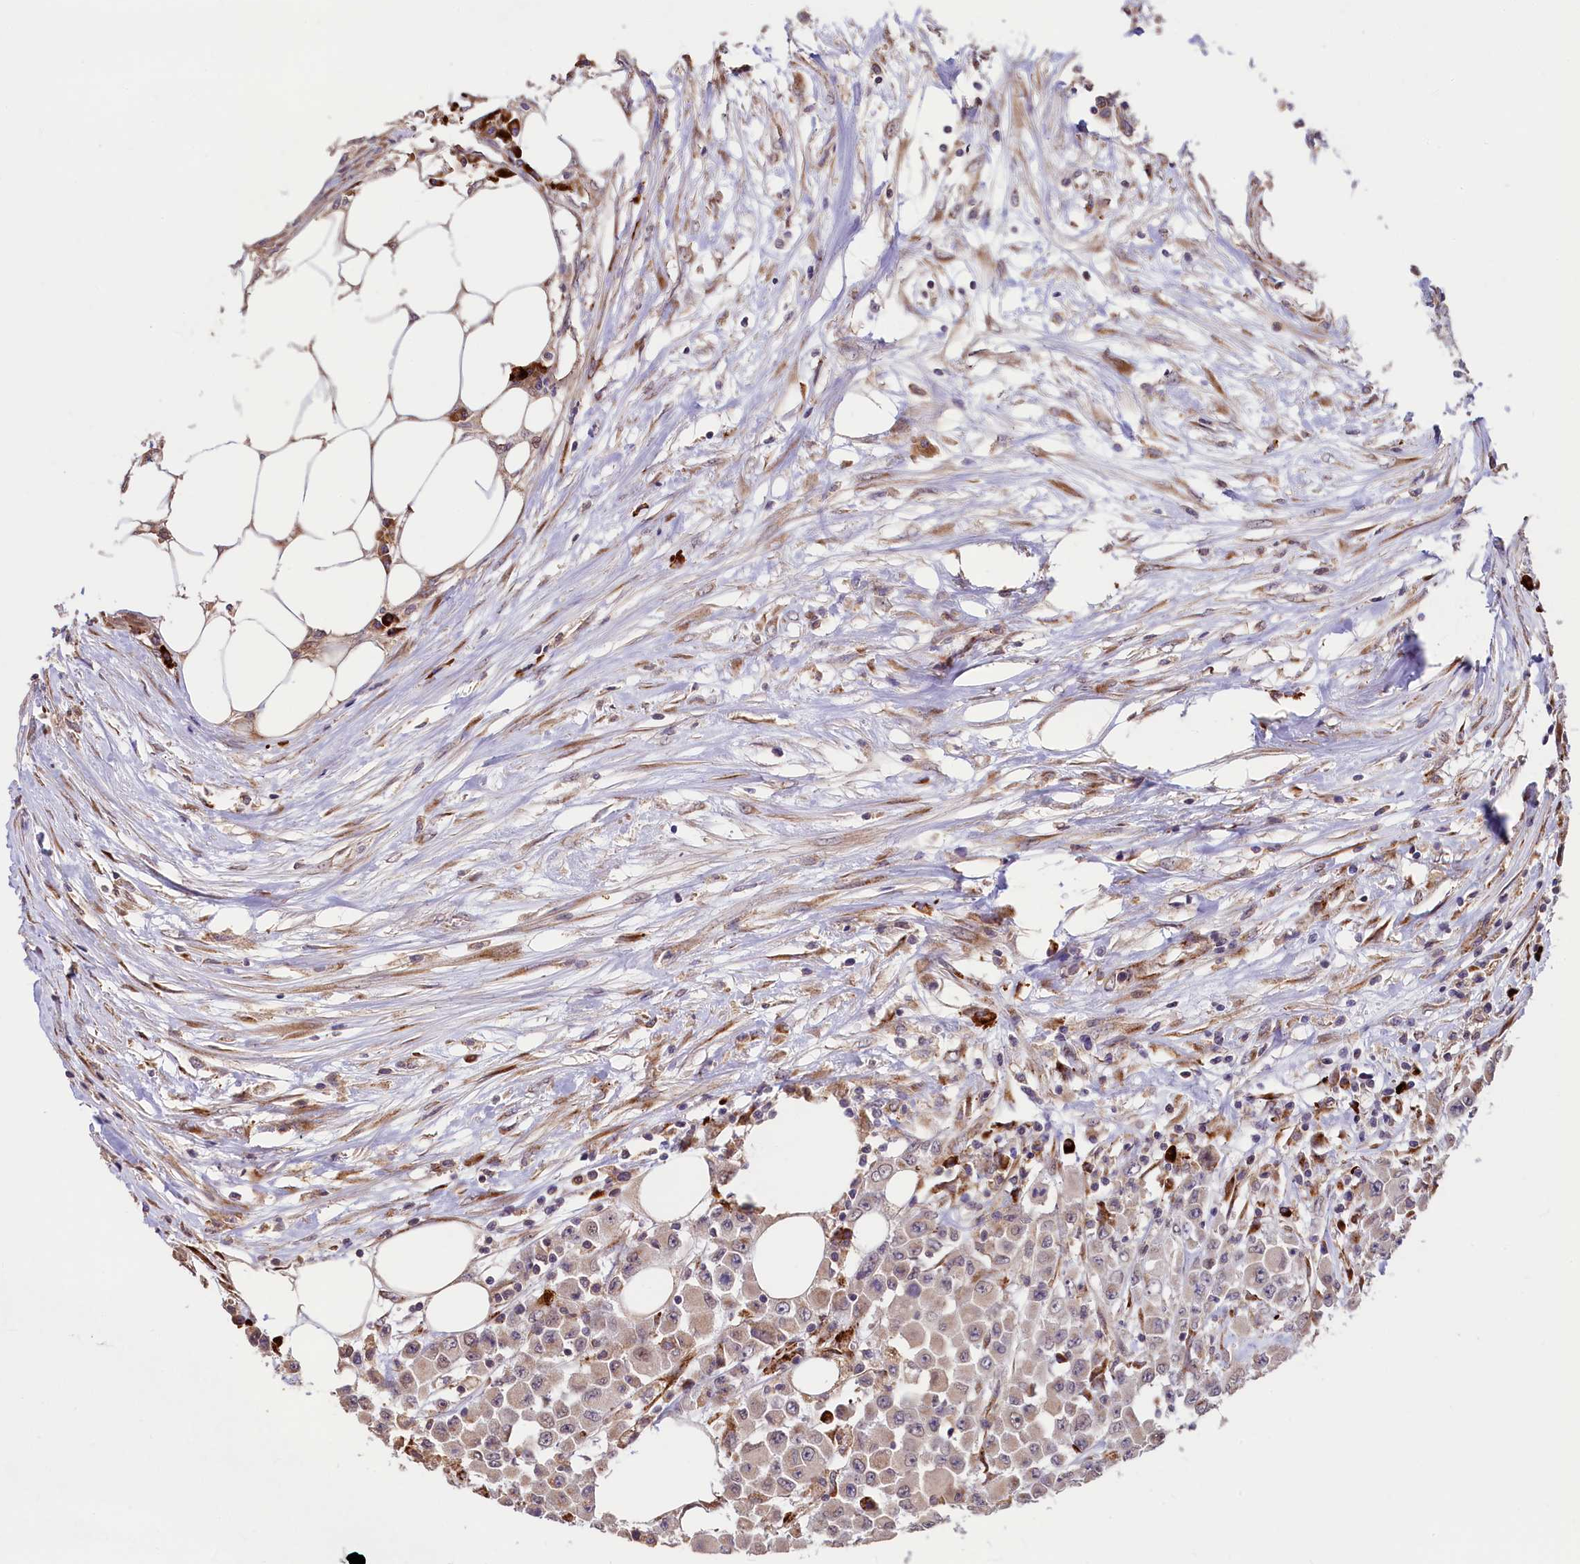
{"staining": {"intensity": "weak", "quantity": ">75%", "location": "cytoplasmic/membranous"}, "tissue": "colorectal cancer", "cell_type": "Tumor cells", "image_type": "cancer", "snomed": [{"axis": "morphology", "description": "Adenocarcinoma, NOS"}, {"axis": "topography", "description": "Colon"}], "caption": "Immunohistochemistry of human colorectal adenocarcinoma shows low levels of weak cytoplasmic/membranous positivity in about >75% of tumor cells.", "gene": "C5orf15", "patient": {"sex": "male", "age": 51}}